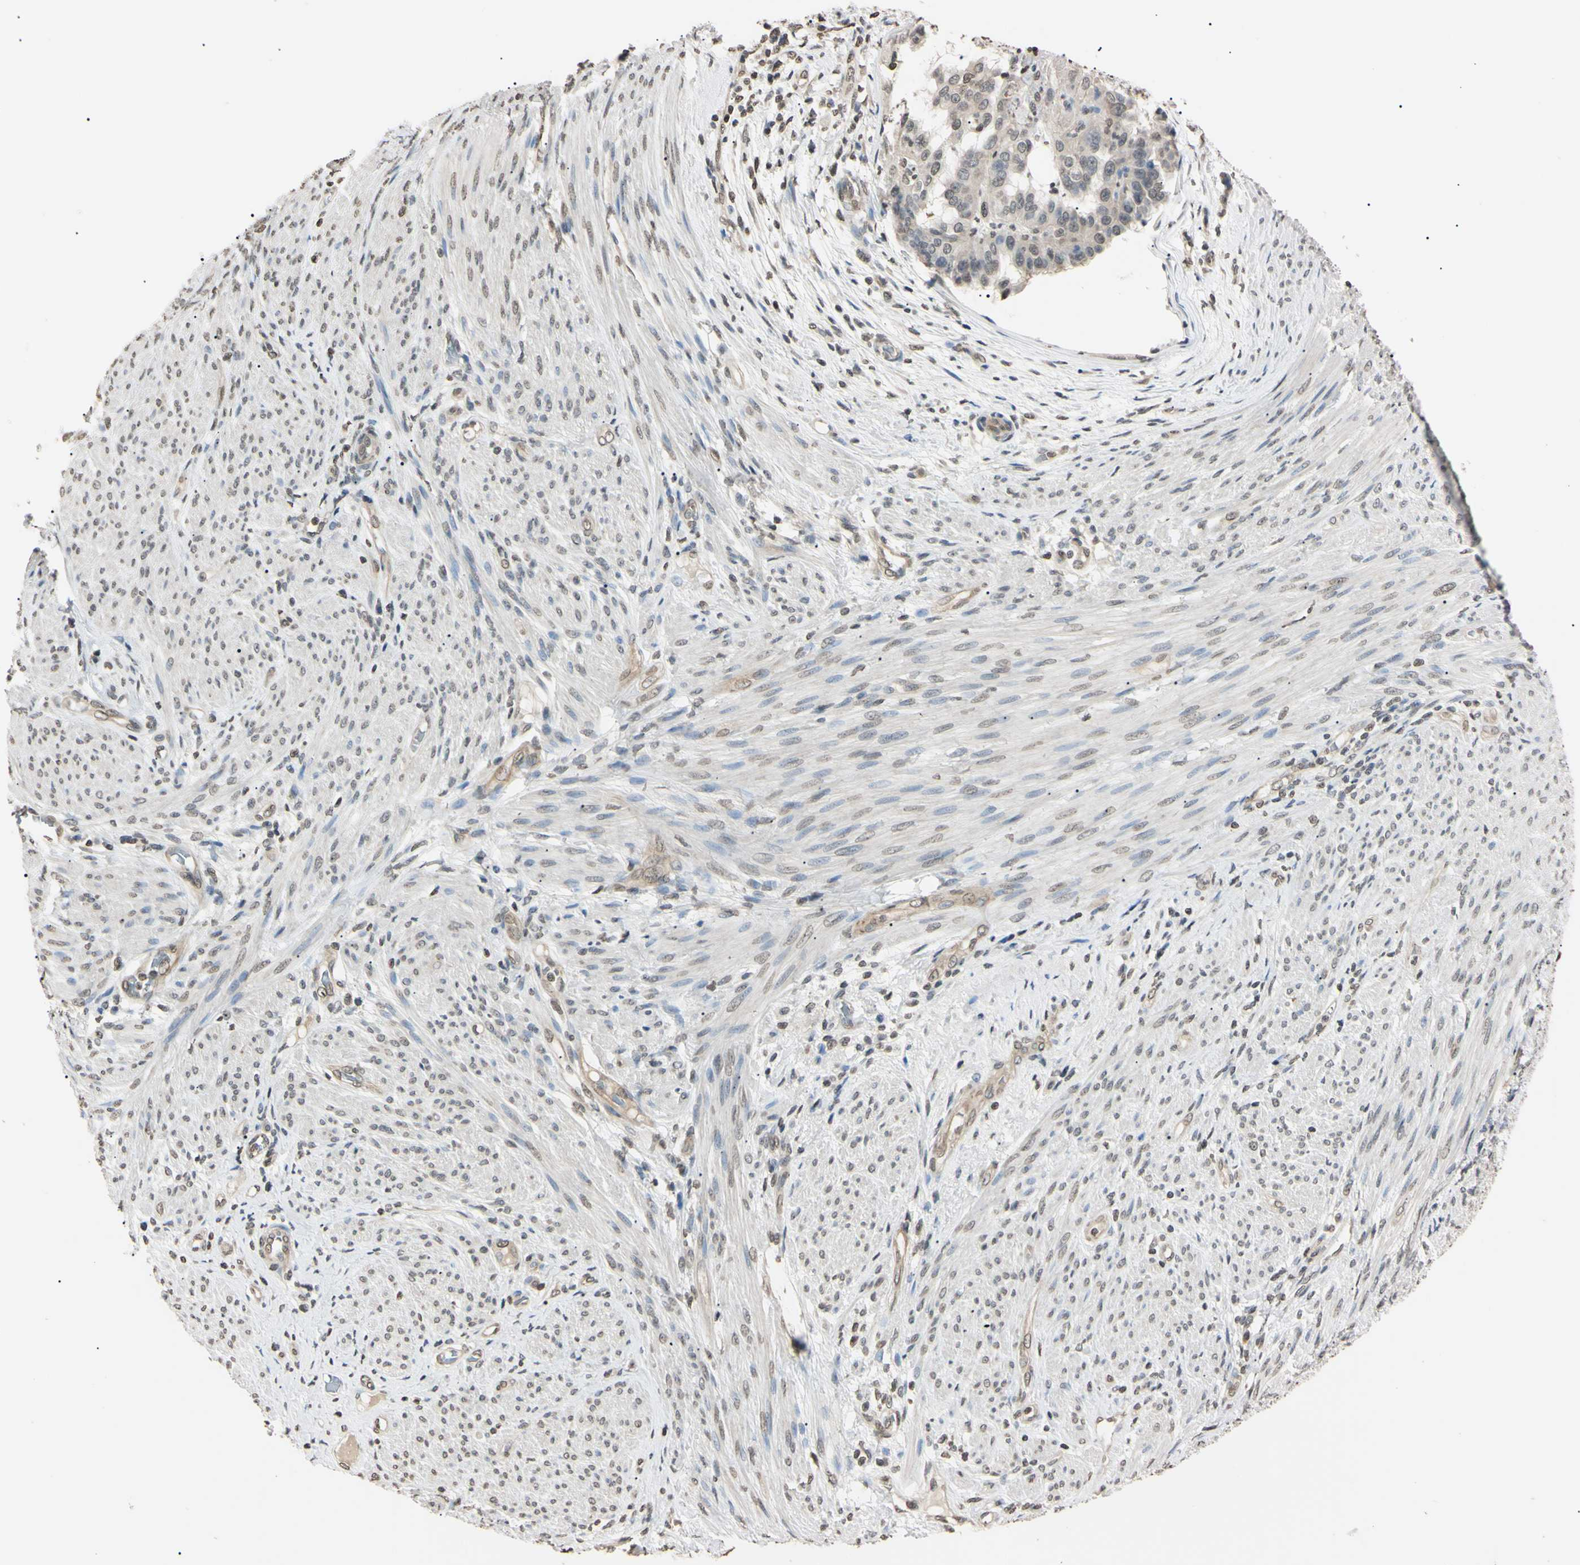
{"staining": {"intensity": "weak", "quantity": "<25%", "location": "nuclear"}, "tissue": "endometrial cancer", "cell_type": "Tumor cells", "image_type": "cancer", "snomed": [{"axis": "morphology", "description": "Adenocarcinoma, NOS"}, {"axis": "topography", "description": "Endometrium"}], "caption": "The micrograph demonstrates no staining of tumor cells in endometrial cancer.", "gene": "CDC45", "patient": {"sex": "female", "age": 85}}